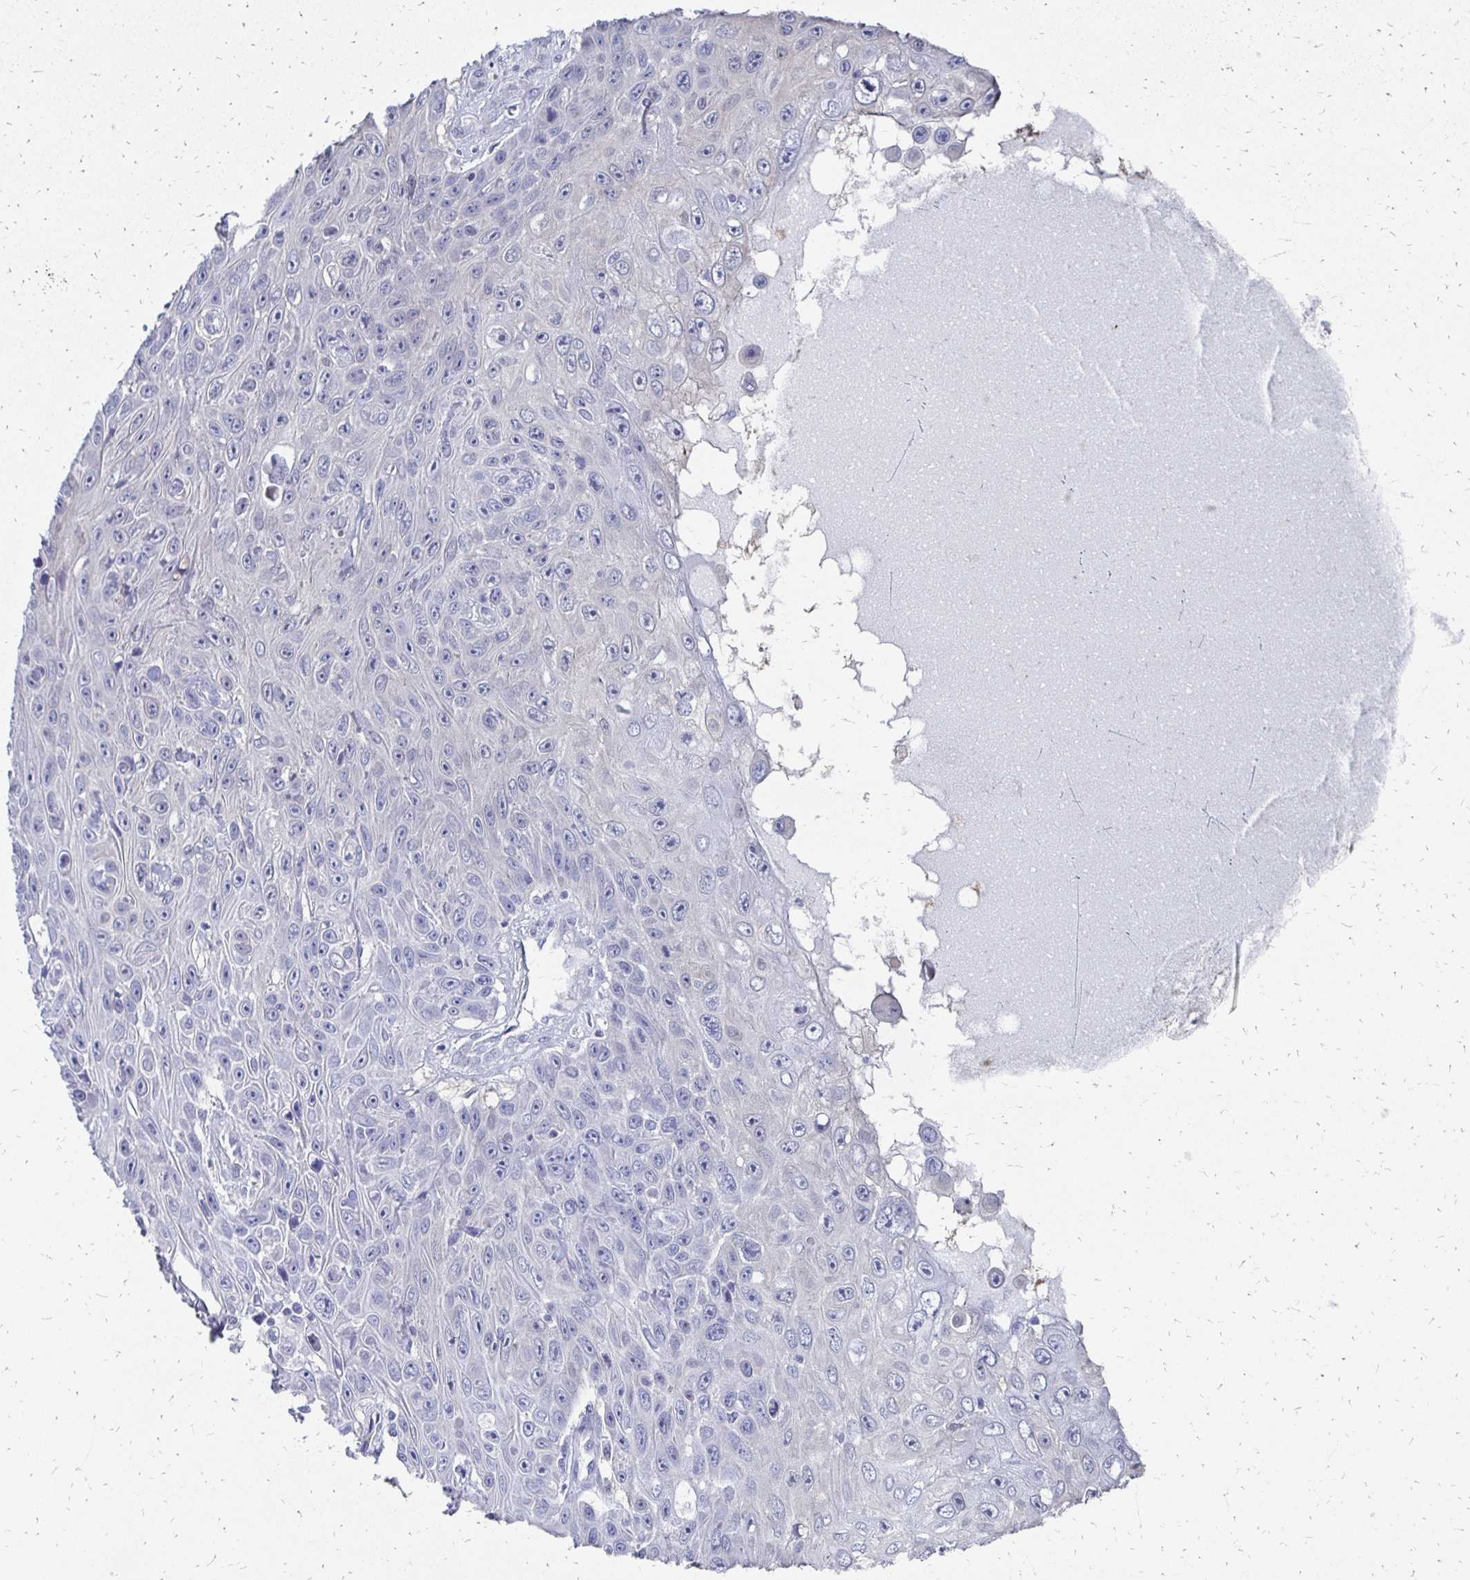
{"staining": {"intensity": "negative", "quantity": "none", "location": "none"}, "tissue": "skin cancer", "cell_type": "Tumor cells", "image_type": "cancer", "snomed": [{"axis": "morphology", "description": "Squamous cell carcinoma, NOS"}, {"axis": "topography", "description": "Skin"}], "caption": "Immunohistochemistry image of neoplastic tissue: squamous cell carcinoma (skin) stained with DAB (3,3'-diaminobenzidine) exhibits no significant protein staining in tumor cells. The staining was performed using DAB to visualize the protein expression in brown, while the nuclei were stained in blue with hematoxylin (Magnification: 20x).", "gene": "SYCP3", "patient": {"sex": "male", "age": 82}}